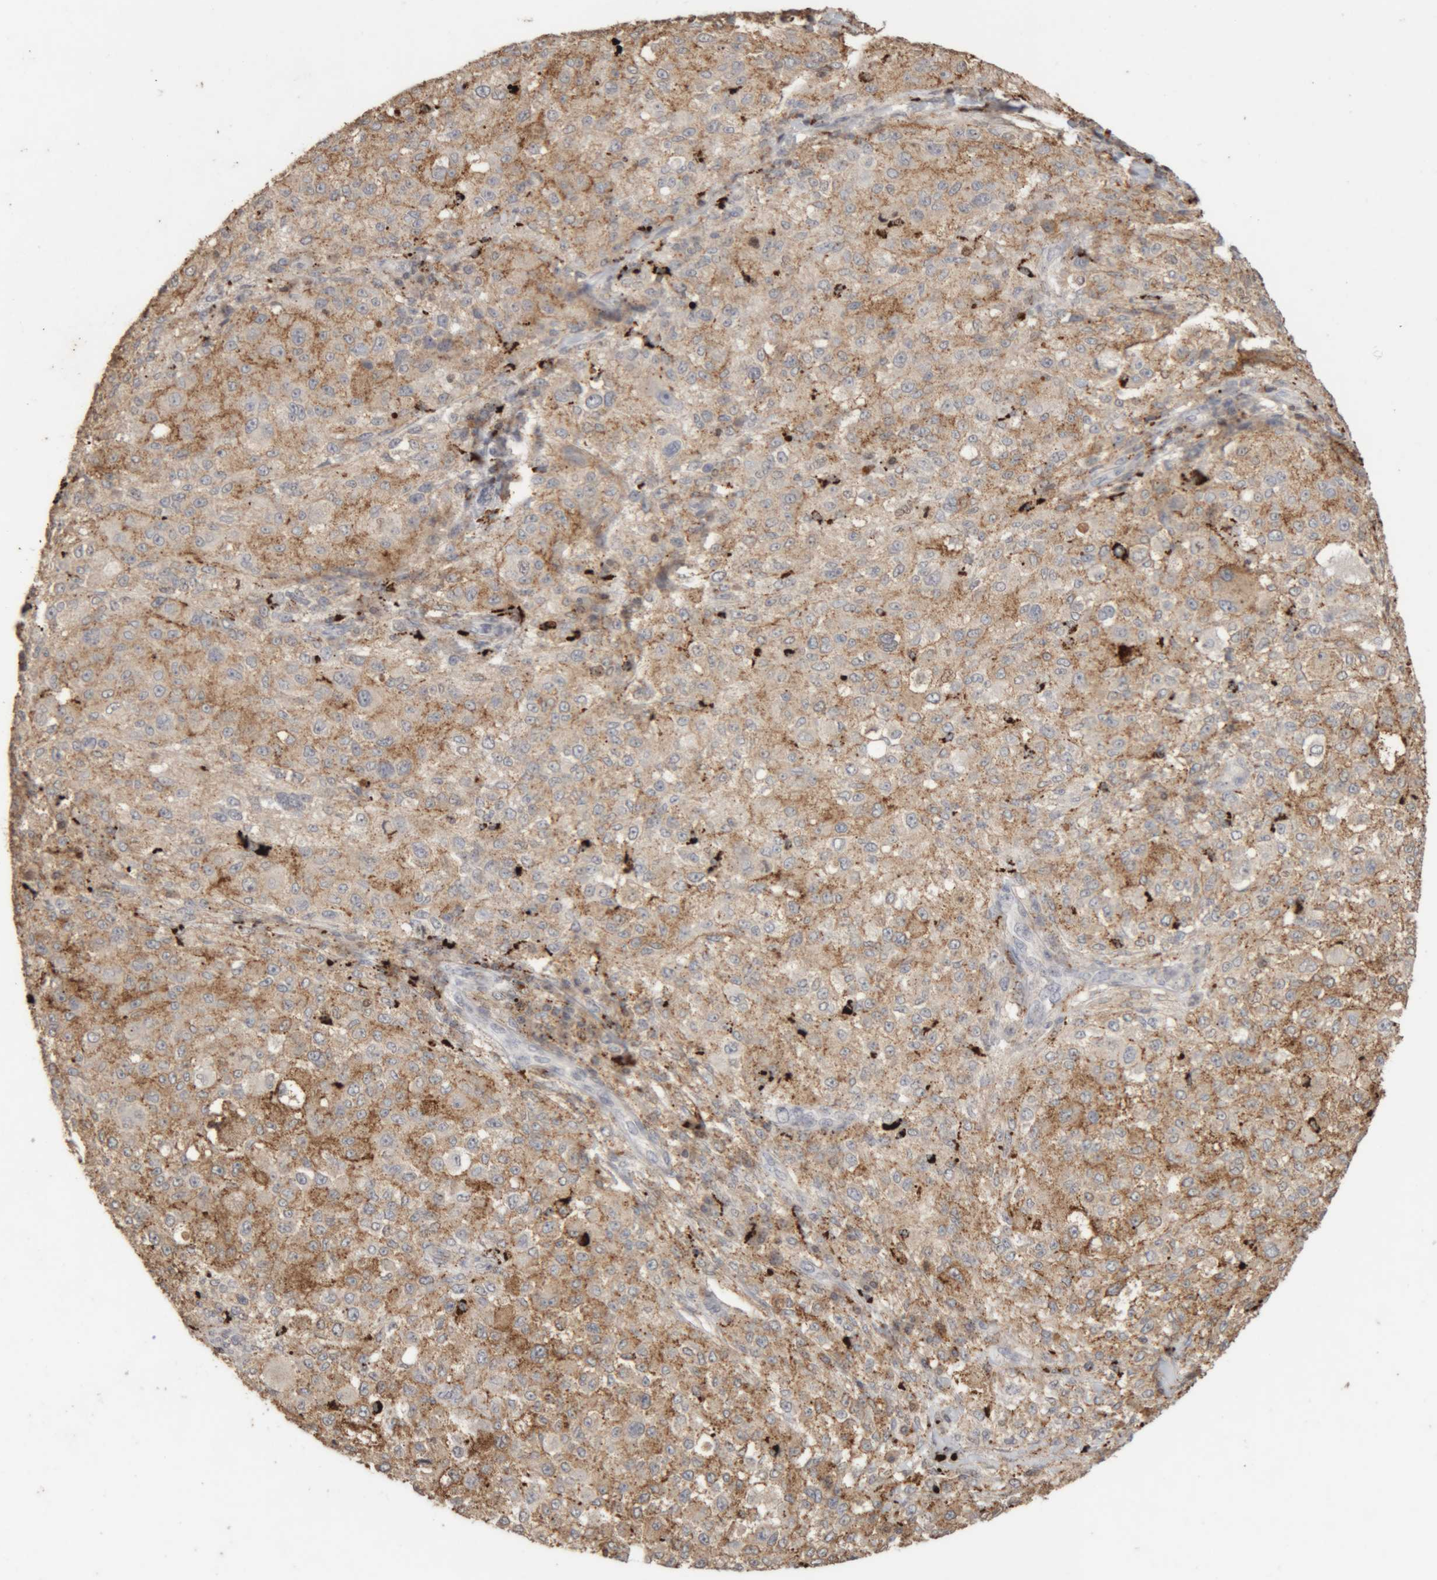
{"staining": {"intensity": "moderate", "quantity": ">75%", "location": "cytoplasmic/membranous"}, "tissue": "melanoma", "cell_type": "Tumor cells", "image_type": "cancer", "snomed": [{"axis": "morphology", "description": "Necrosis, NOS"}, {"axis": "morphology", "description": "Malignant melanoma, NOS"}, {"axis": "topography", "description": "Skin"}], "caption": "DAB immunohistochemical staining of malignant melanoma displays moderate cytoplasmic/membranous protein positivity in approximately >75% of tumor cells.", "gene": "ARSA", "patient": {"sex": "female", "age": 87}}